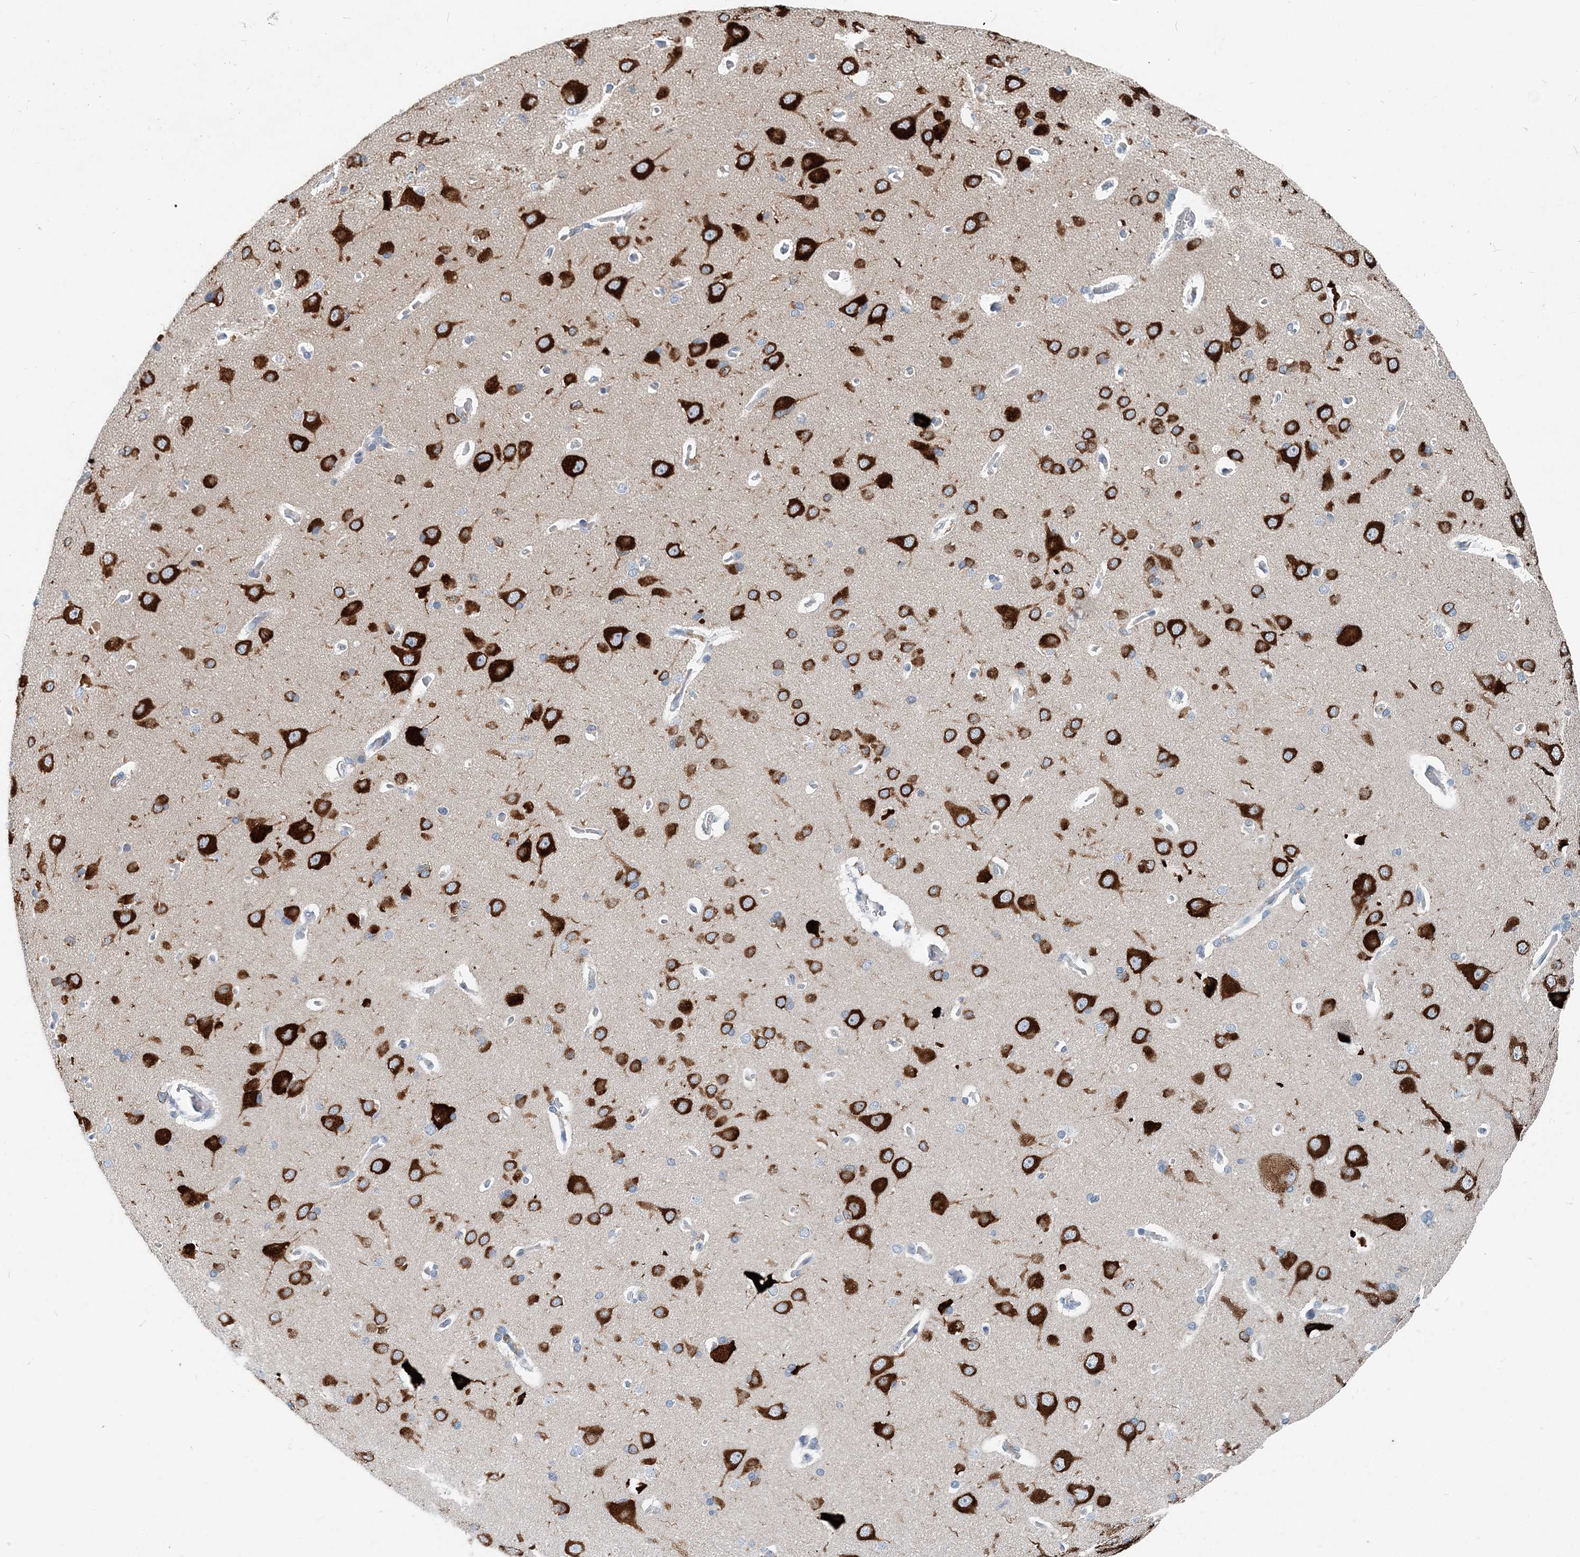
{"staining": {"intensity": "weak", "quantity": ">75%", "location": "cytoplasmic/membranous"}, "tissue": "cerebral cortex", "cell_type": "Endothelial cells", "image_type": "normal", "snomed": [{"axis": "morphology", "description": "Normal tissue, NOS"}, {"axis": "topography", "description": "Cerebral cortex"}], "caption": "High-power microscopy captured an IHC image of normal cerebral cortex, revealing weak cytoplasmic/membranous expression in about >75% of endothelial cells. The protein is stained brown, and the nuclei are stained in blue (DAB IHC with brightfield microscopy, high magnification).", "gene": "EEF1A2", "patient": {"sex": "male", "age": 62}}